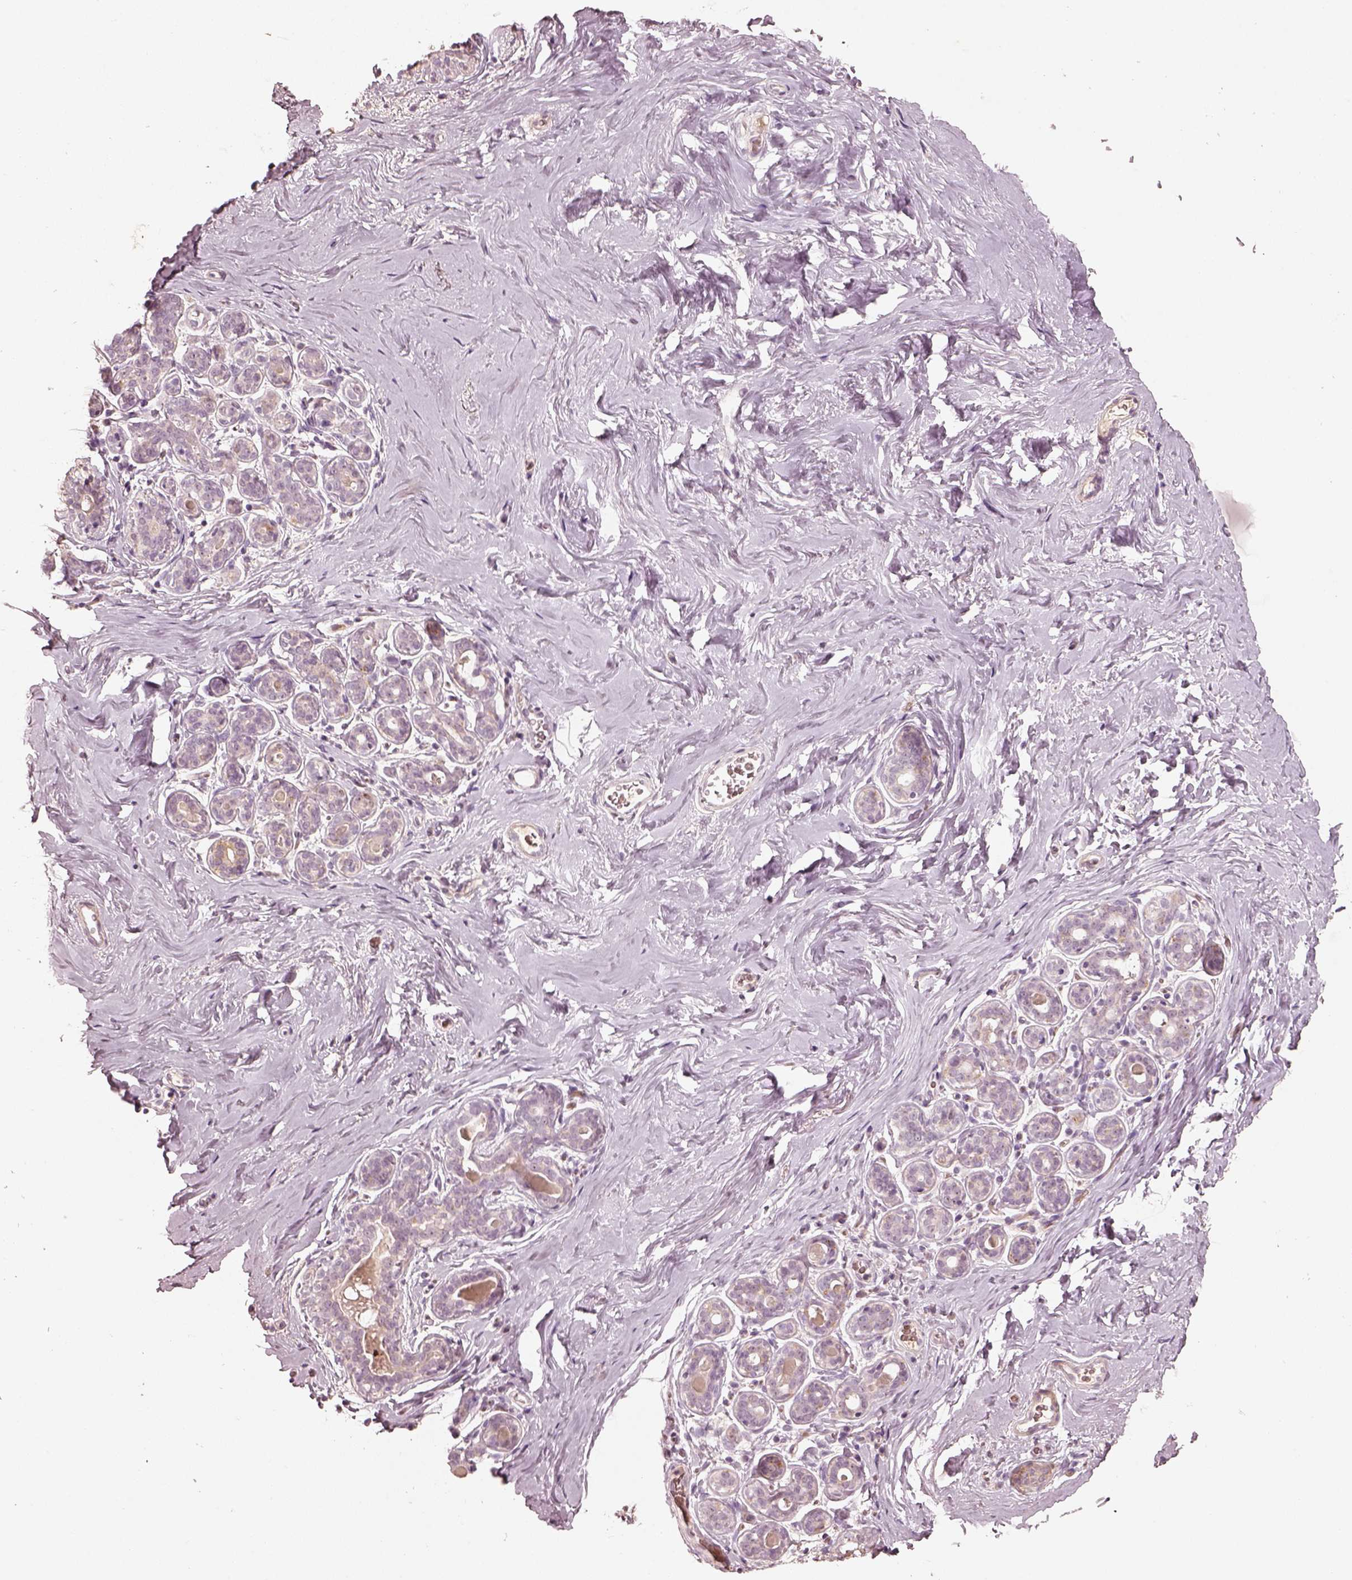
{"staining": {"intensity": "negative", "quantity": "none", "location": "none"}, "tissue": "breast", "cell_type": "Adipocytes", "image_type": "normal", "snomed": [{"axis": "morphology", "description": "Normal tissue, NOS"}, {"axis": "topography", "description": "Skin"}, {"axis": "topography", "description": "Breast"}], "caption": "An immunohistochemistry photomicrograph of normal breast is shown. There is no staining in adipocytes of breast. (DAB IHC, high magnification).", "gene": "MADCAM1", "patient": {"sex": "female", "age": 43}}